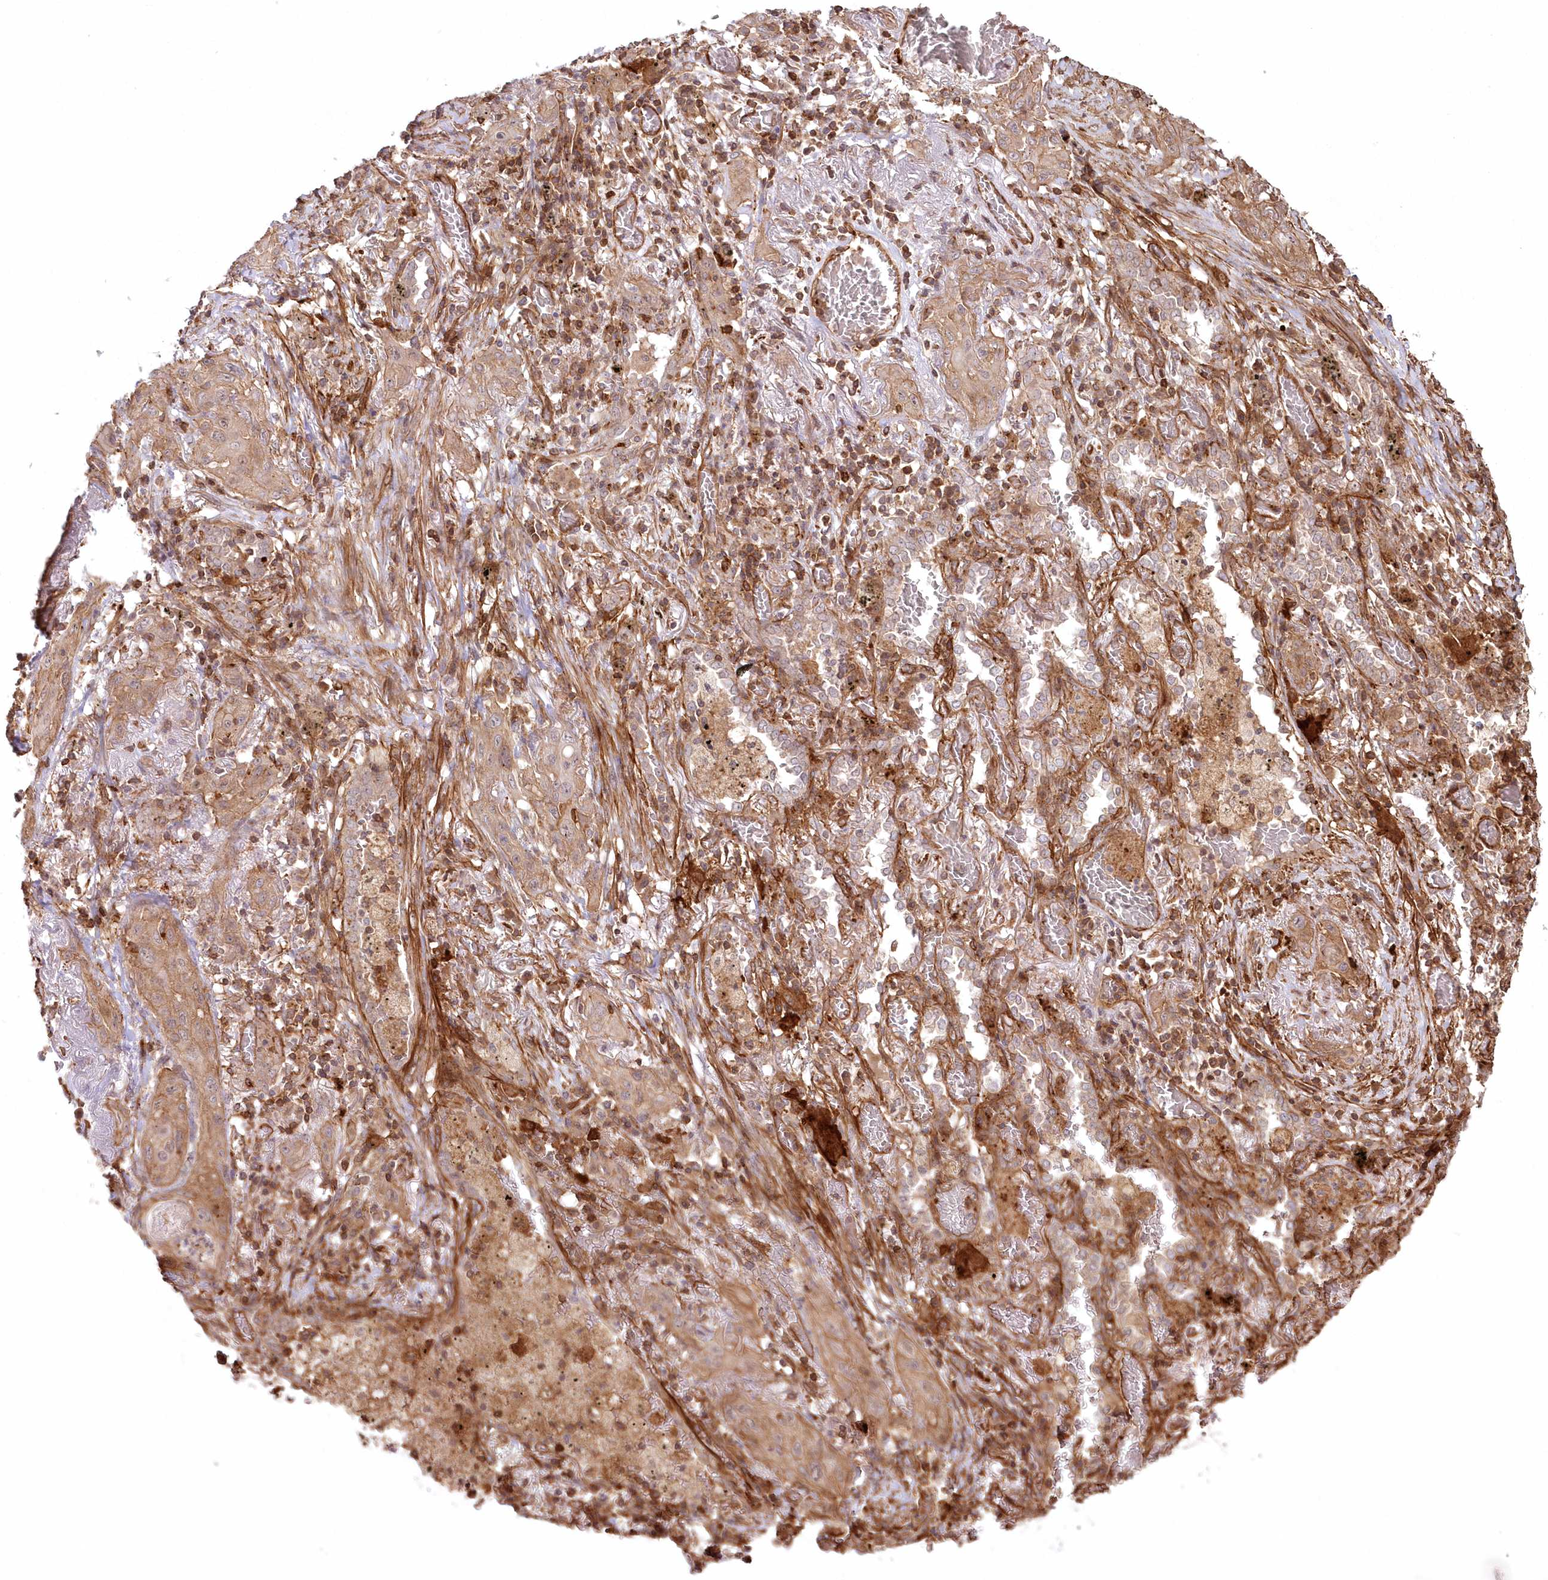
{"staining": {"intensity": "moderate", "quantity": ">75%", "location": "cytoplasmic/membranous"}, "tissue": "lung cancer", "cell_type": "Tumor cells", "image_type": "cancer", "snomed": [{"axis": "morphology", "description": "Squamous cell carcinoma, NOS"}, {"axis": "topography", "description": "Lung"}], "caption": "The micrograph exhibits immunohistochemical staining of lung cancer. There is moderate cytoplasmic/membranous positivity is present in about >75% of tumor cells.", "gene": "RGCC", "patient": {"sex": "female", "age": 47}}